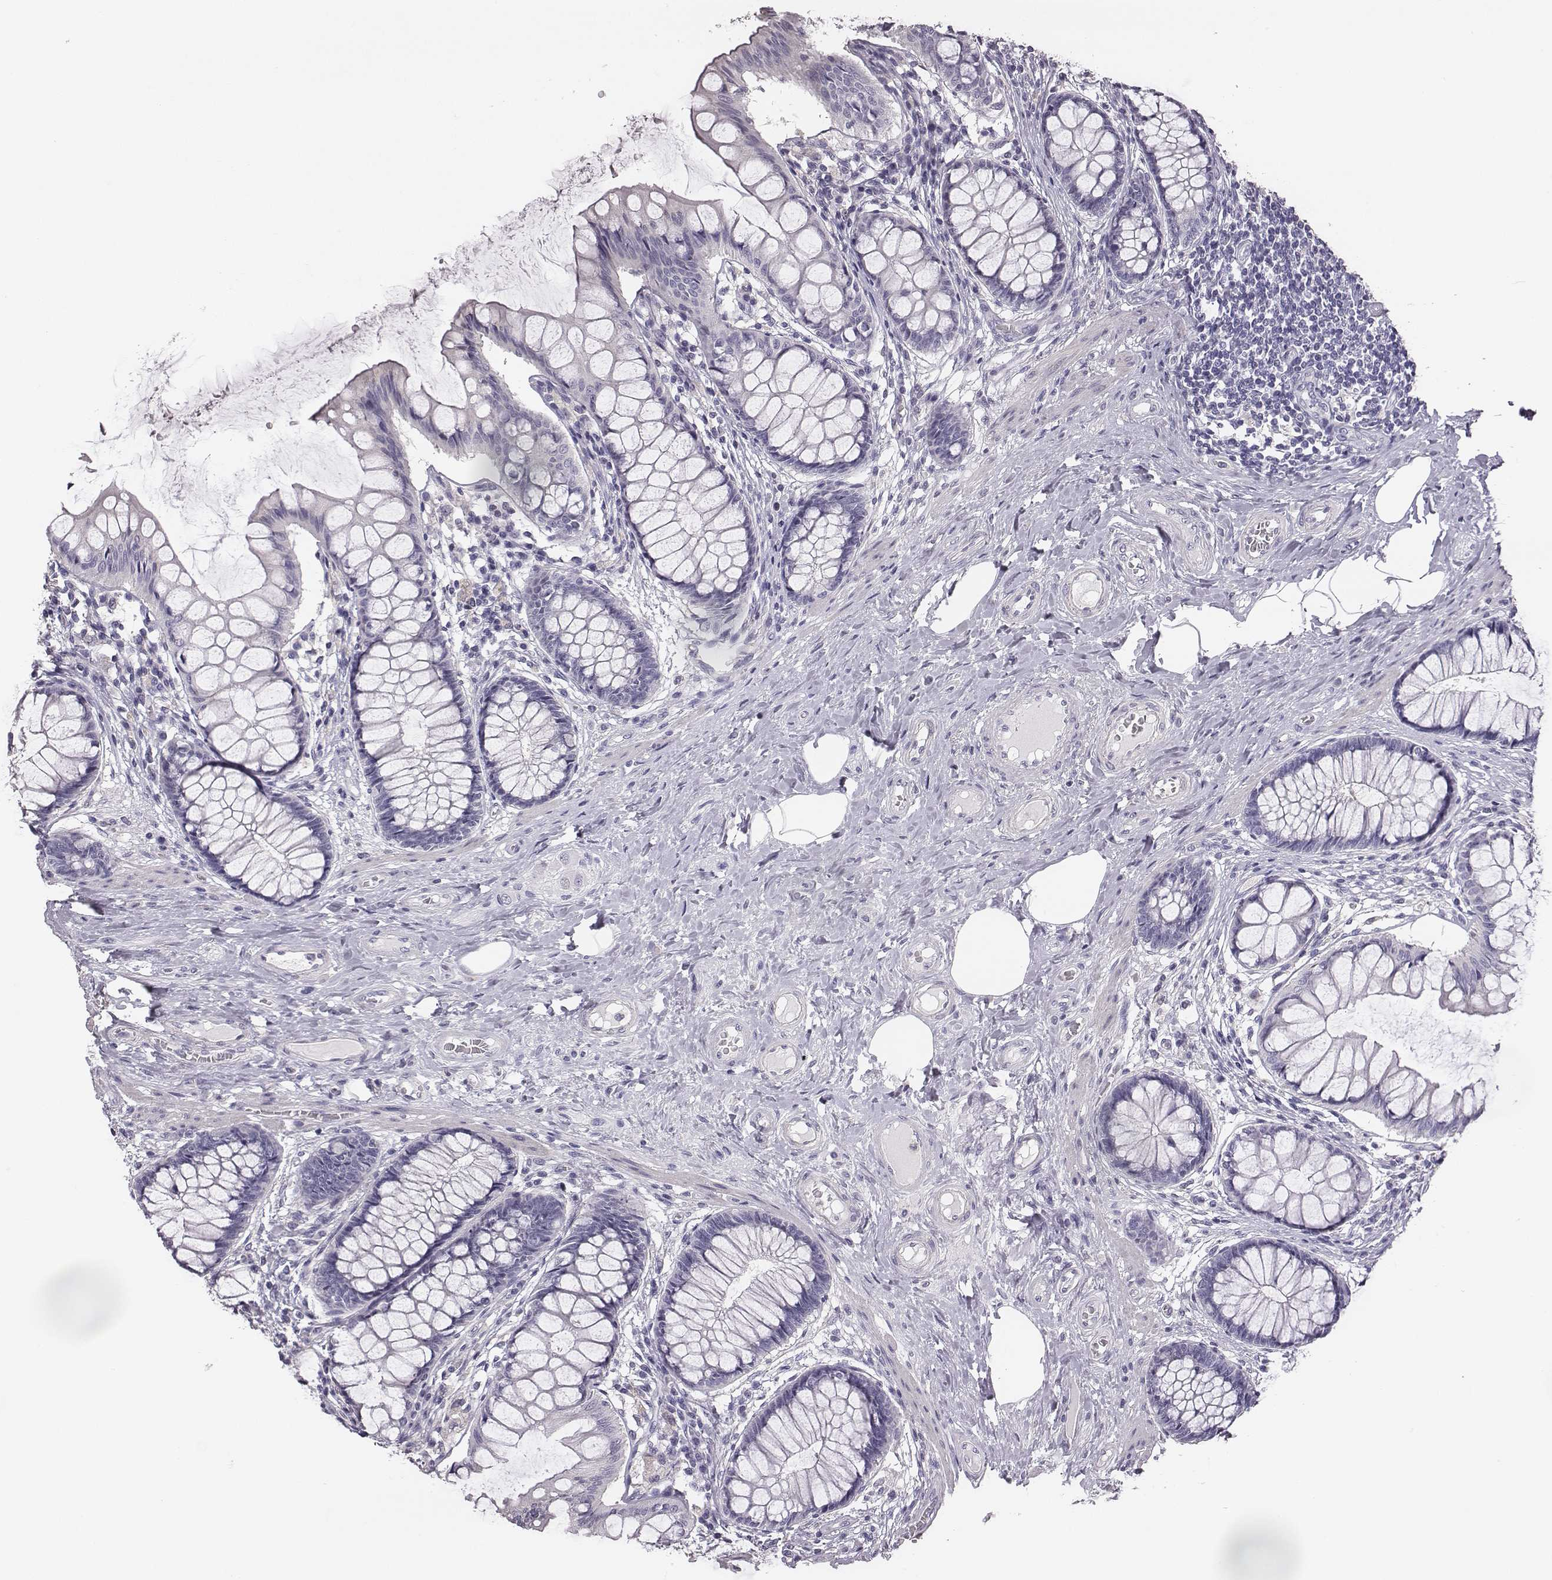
{"staining": {"intensity": "negative", "quantity": "none", "location": "none"}, "tissue": "colon", "cell_type": "Endothelial cells", "image_type": "normal", "snomed": [{"axis": "morphology", "description": "Normal tissue, NOS"}, {"axis": "topography", "description": "Colon"}], "caption": "IHC photomicrograph of normal human colon stained for a protein (brown), which demonstrates no positivity in endothelial cells. (Brightfield microscopy of DAB (3,3'-diaminobenzidine) immunohistochemistry at high magnification).", "gene": "ADAM7", "patient": {"sex": "female", "age": 65}}